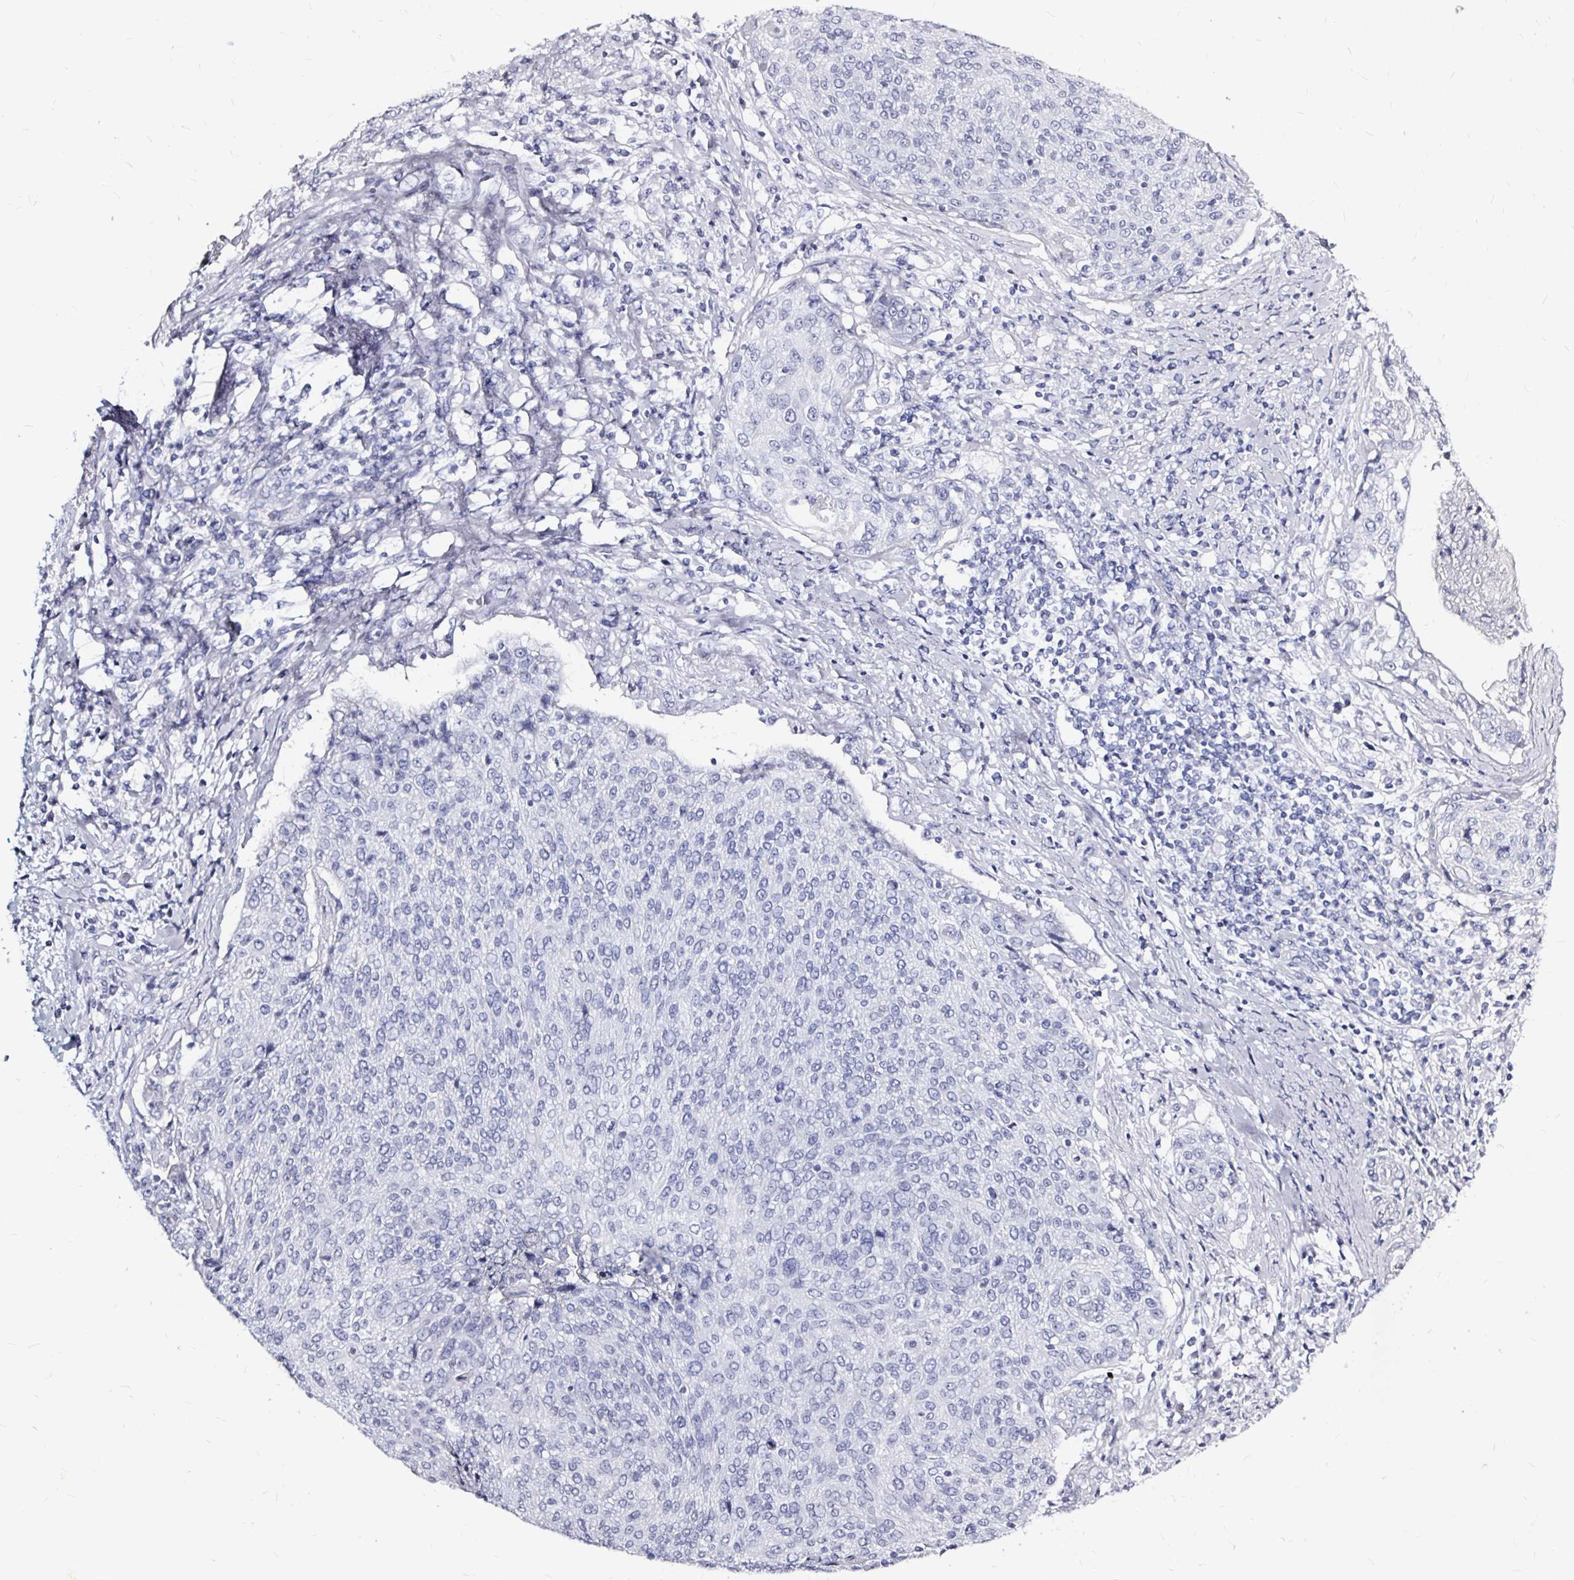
{"staining": {"intensity": "negative", "quantity": "none", "location": "none"}, "tissue": "cervical cancer", "cell_type": "Tumor cells", "image_type": "cancer", "snomed": [{"axis": "morphology", "description": "Squamous cell carcinoma, NOS"}, {"axis": "topography", "description": "Cervix"}], "caption": "There is no significant staining in tumor cells of cervical squamous cell carcinoma. Brightfield microscopy of IHC stained with DAB (brown) and hematoxylin (blue), captured at high magnification.", "gene": "LUZP4", "patient": {"sex": "female", "age": 31}}